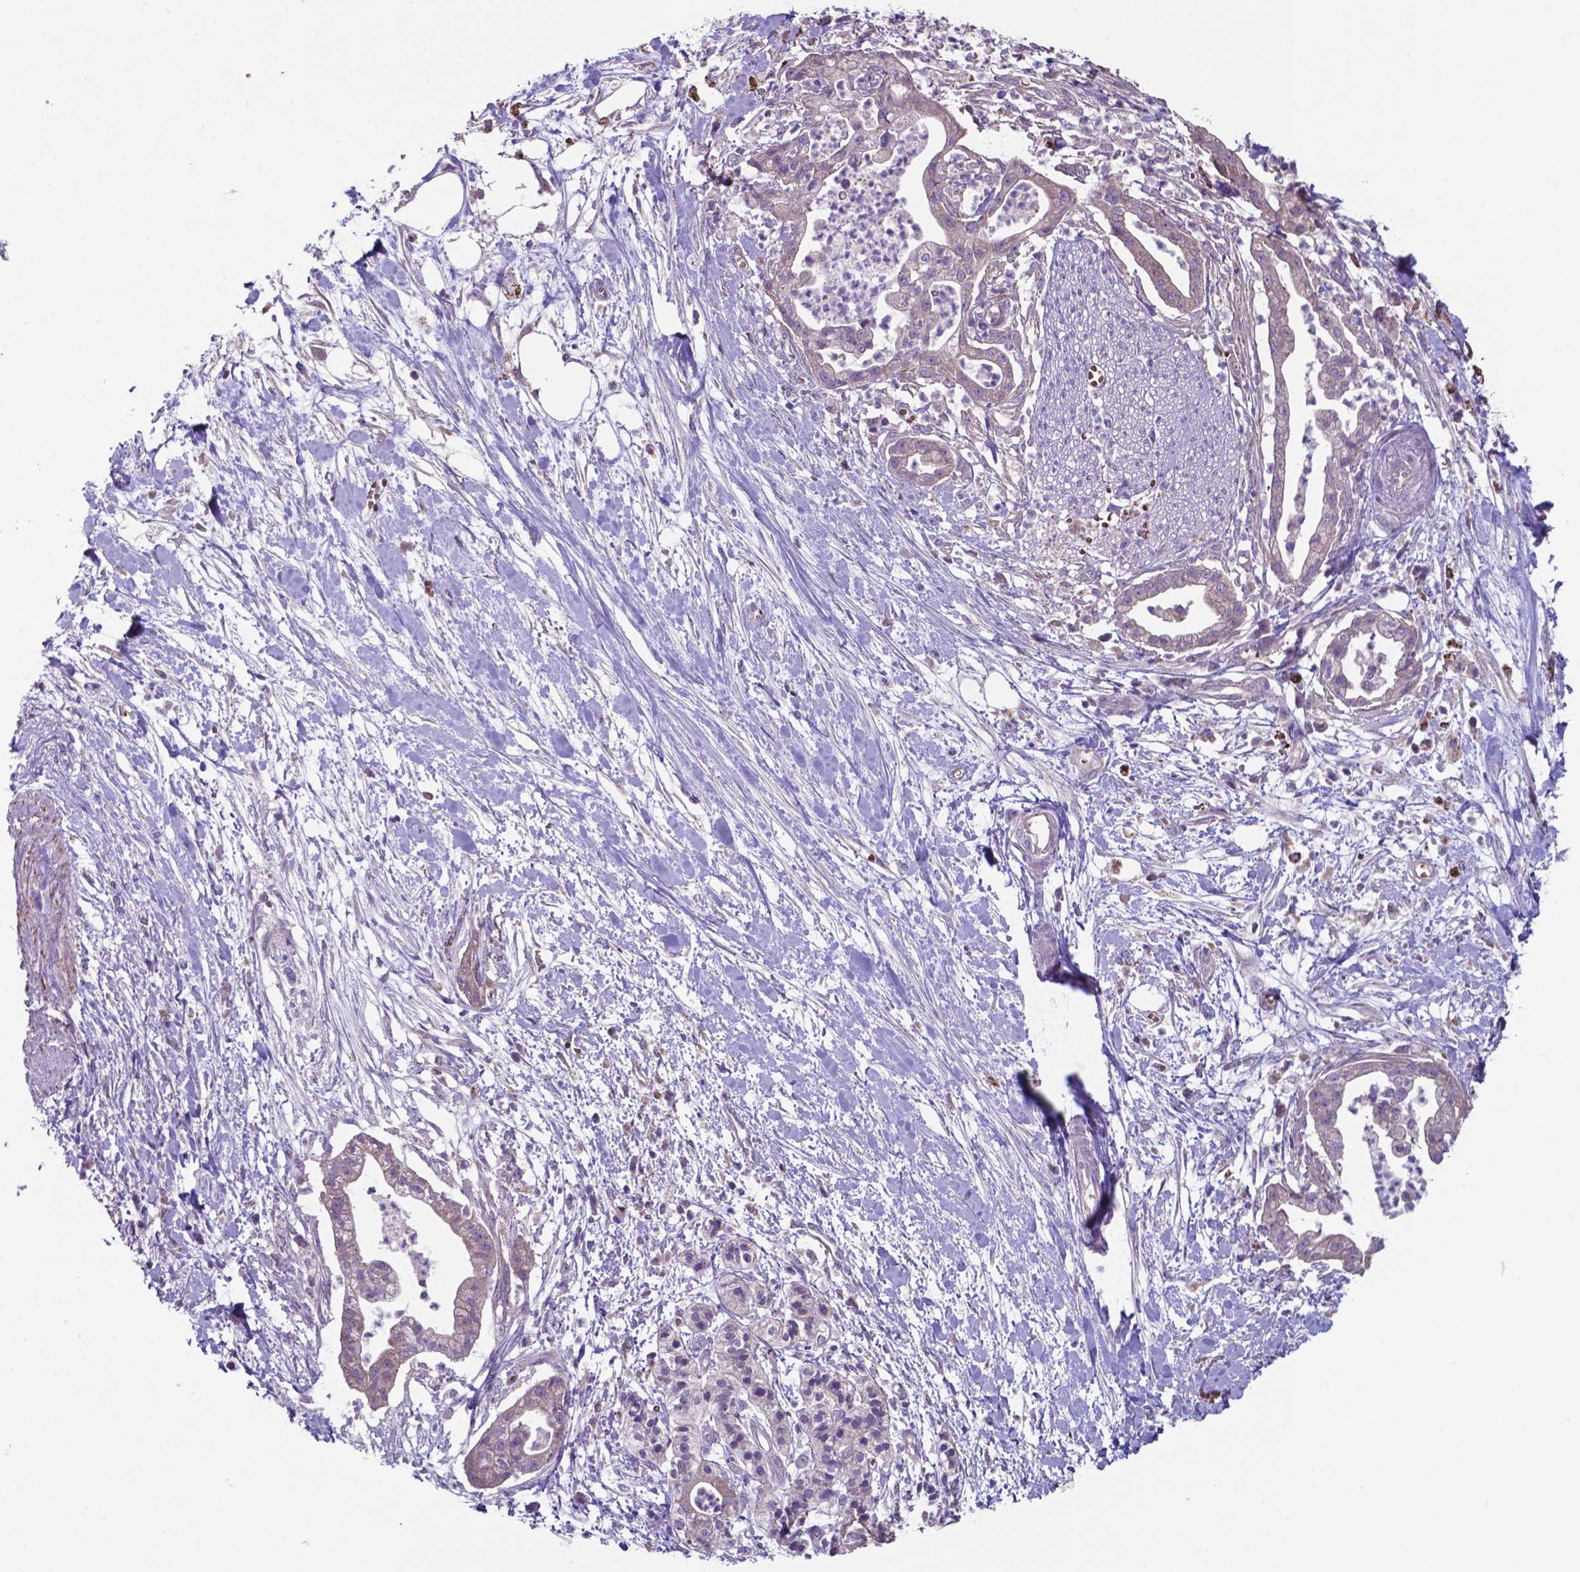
{"staining": {"intensity": "weak", "quantity": ">75%", "location": "cytoplasmic/membranous"}, "tissue": "pancreatic cancer", "cell_type": "Tumor cells", "image_type": "cancer", "snomed": [{"axis": "morphology", "description": "Normal tissue, NOS"}, {"axis": "morphology", "description": "Adenocarcinoma, NOS"}, {"axis": "topography", "description": "Lymph node"}, {"axis": "topography", "description": "Pancreas"}], "caption": "There is low levels of weak cytoplasmic/membranous expression in tumor cells of pancreatic cancer, as demonstrated by immunohistochemical staining (brown color).", "gene": "TYRO3", "patient": {"sex": "female", "age": 58}}